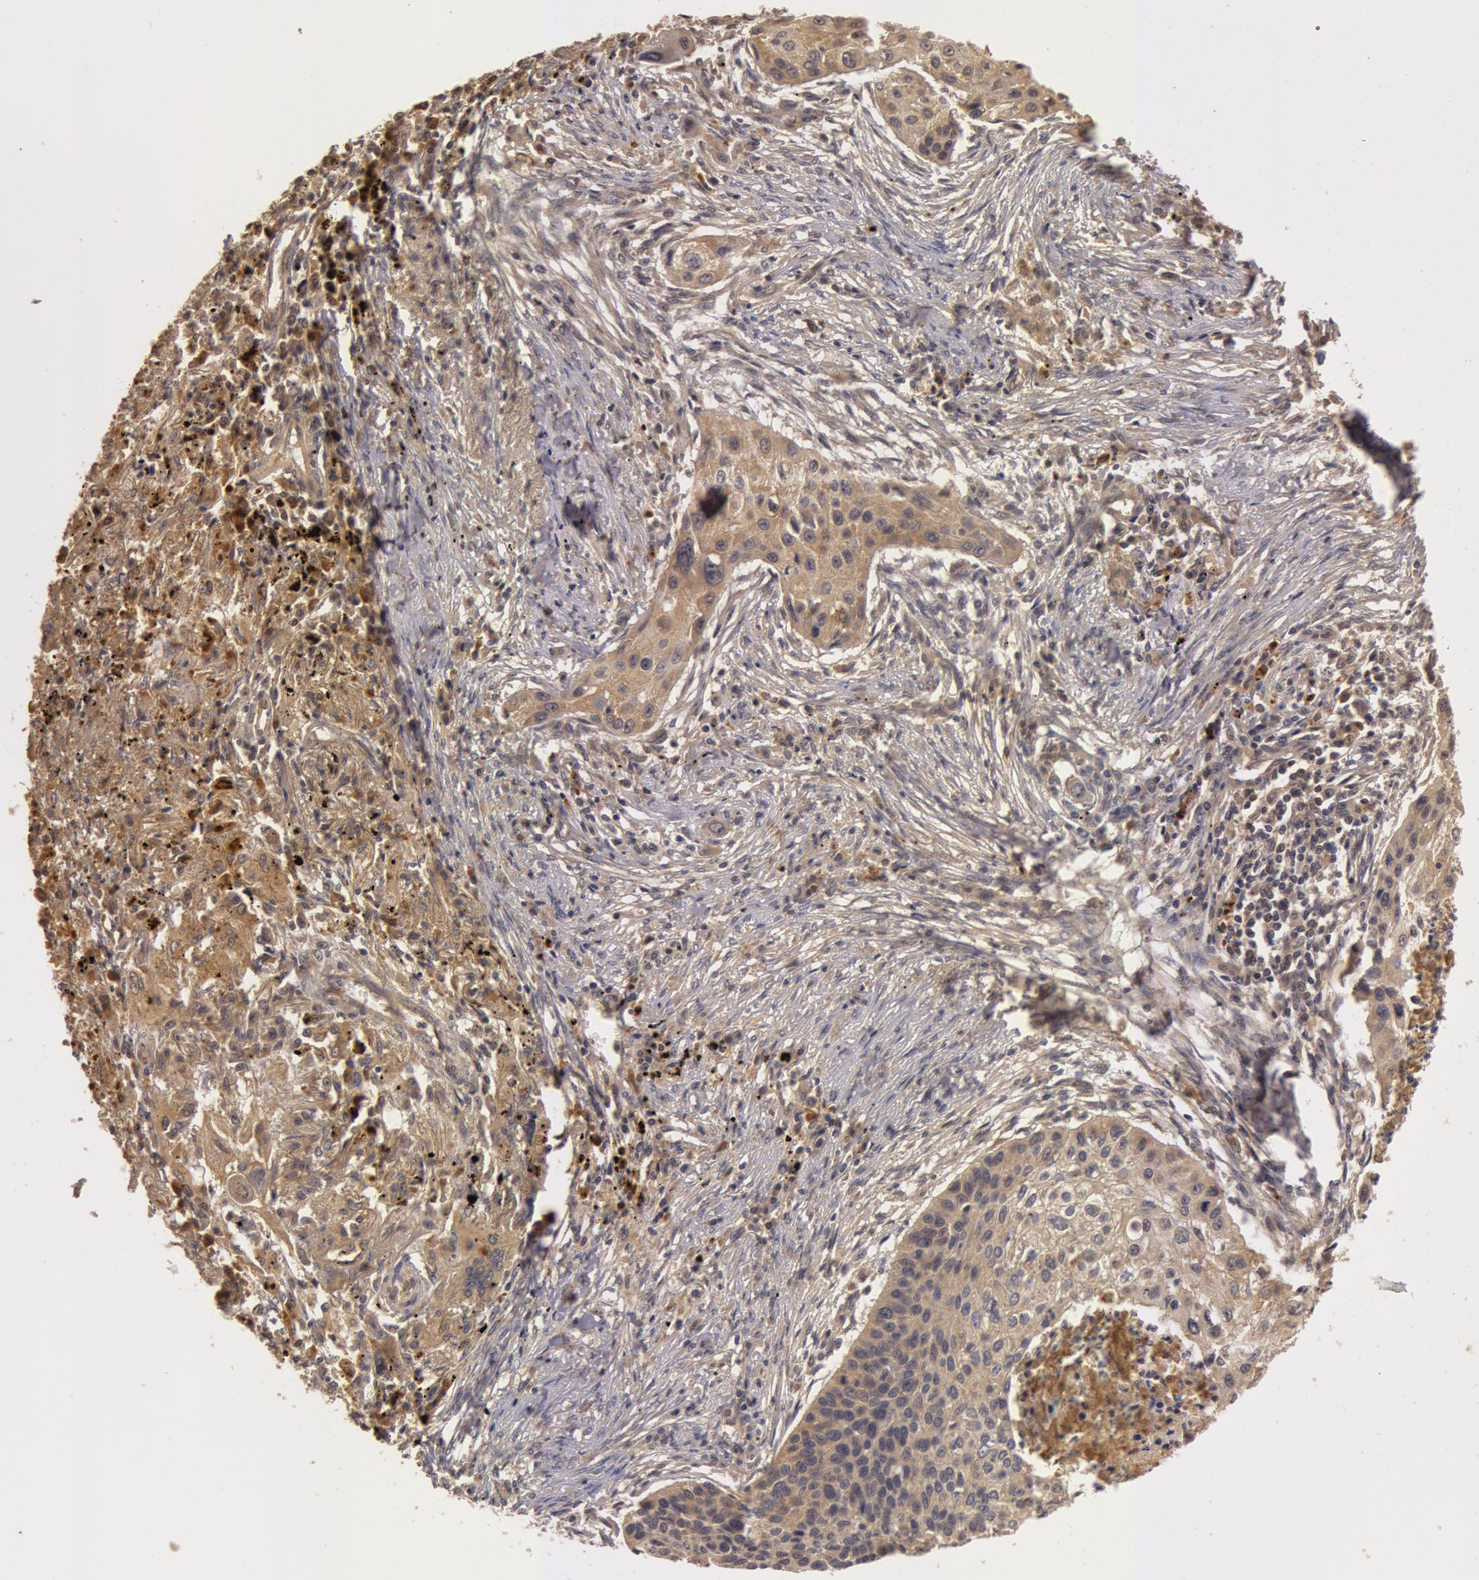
{"staining": {"intensity": "moderate", "quantity": ">75%", "location": "cytoplasmic/membranous"}, "tissue": "lung cancer", "cell_type": "Tumor cells", "image_type": "cancer", "snomed": [{"axis": "morphology", "description": "Squamous cell carcinoma, NOS"}, {"axis": "topography", "description": "Lung"}], "caption": "Lung cancer tissue displays moderate cytoplasmic/membranous positivity in approximately >75% of tumor cells, visualized by immunohistochemistry. The staining is performed using DAB (3,3'-diaminobenzidine) brown chromogen to label protein expression. The nuclei are counter-stained blue using hematoxylin.", "gene": "BCHE", "patient": {"sex": "male", "age": 71}}